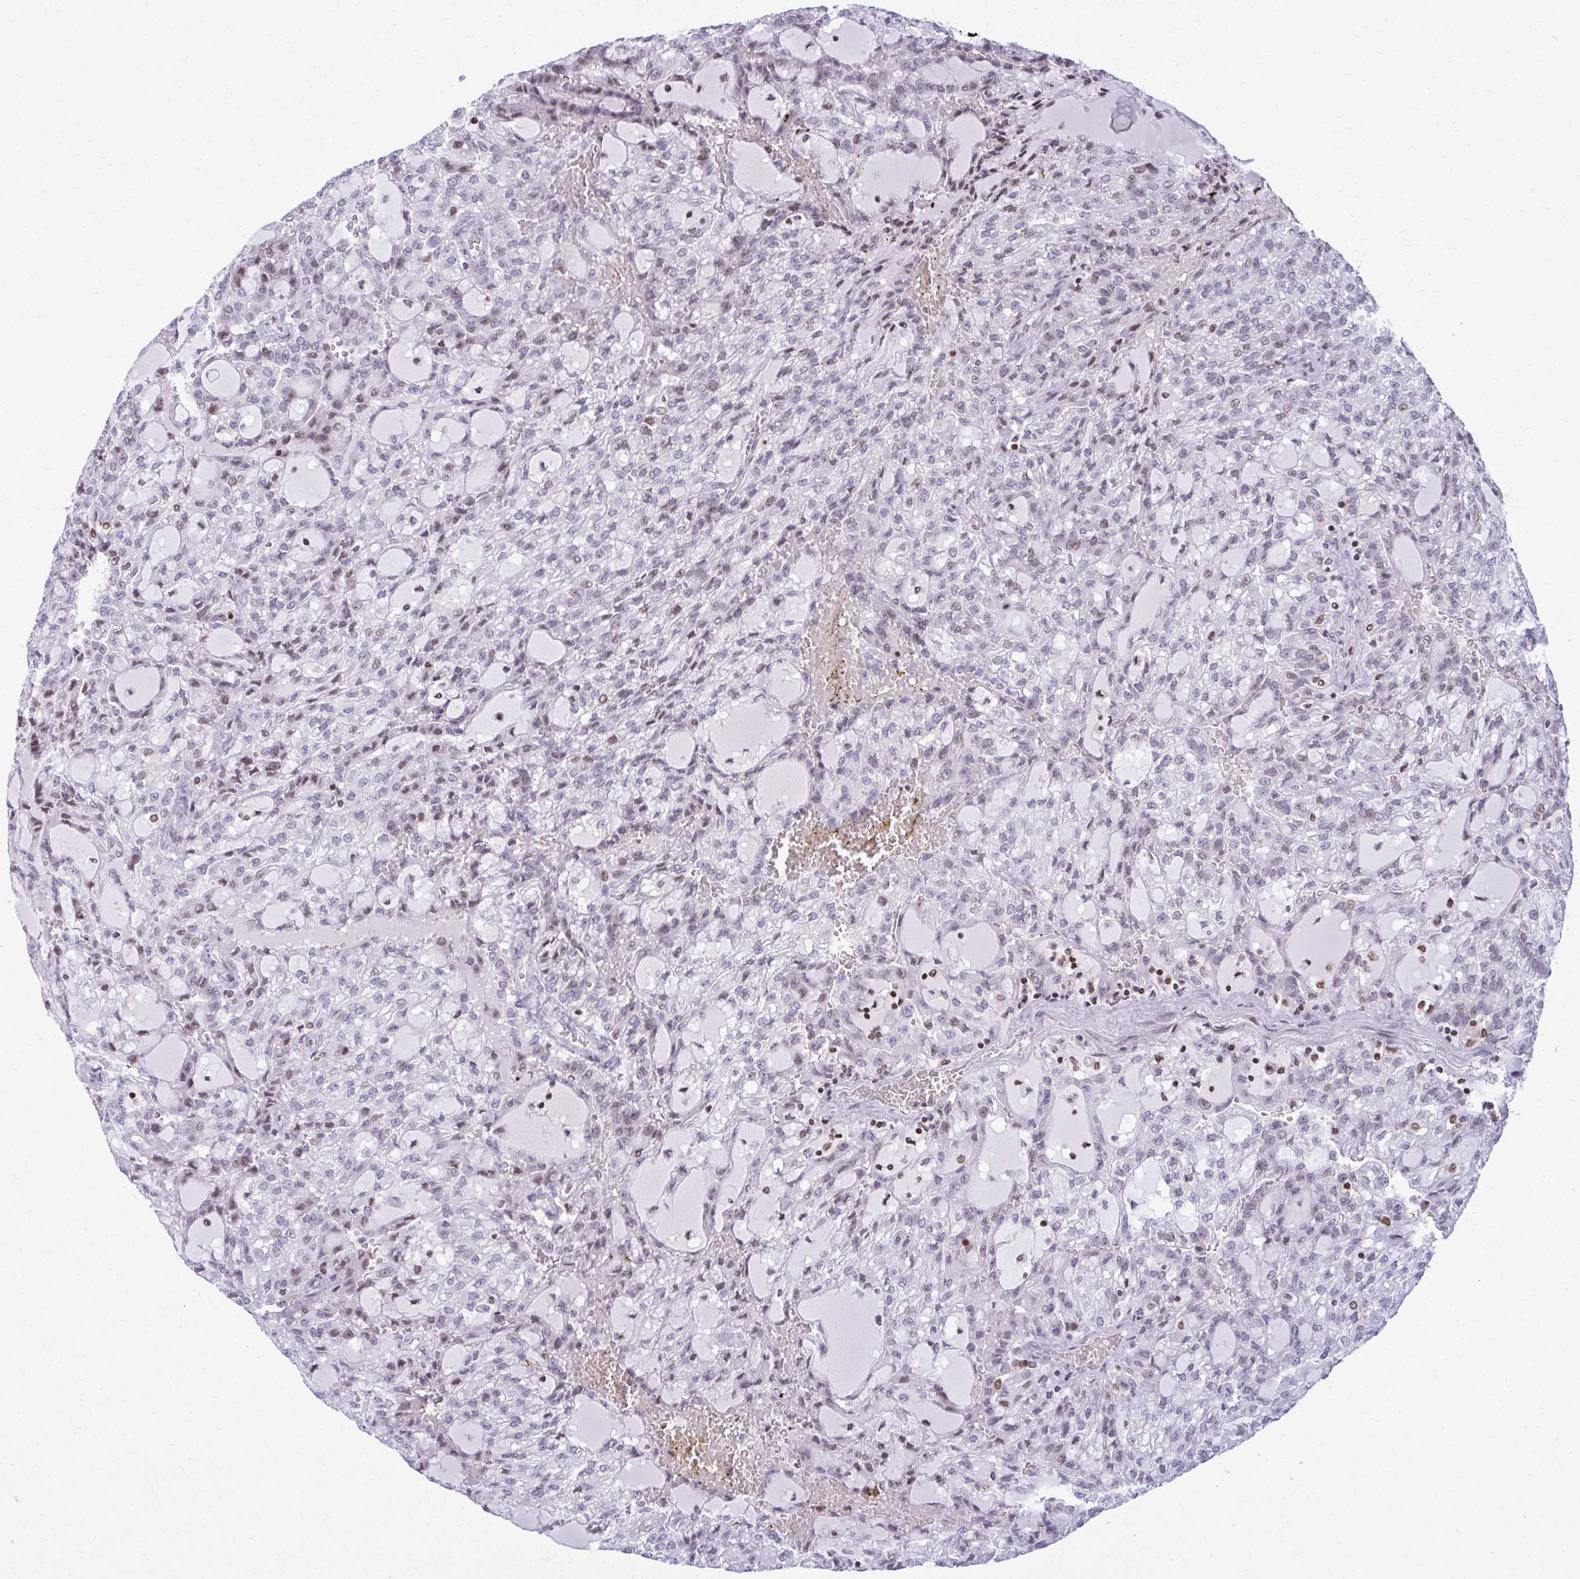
{"staining": {"intensity": "weak", "quantity": "<25%", "location": "nuclear"}, "tissue": "renal cancer", "cell_type": "Tumor cells", "image_type": "cancer", "snomed": [{"axis": "morphology", "description": "Adenocarcinoma, NOS"}, {"axis": "topography", "description": "Kidney"}], "caption": "This is a micrograph of immunohistochemistry staining of renal cancer, which shows no staining in tumor cells.", "gene": "AP5M1", "patient": {"sex": "male", "age": 63}}